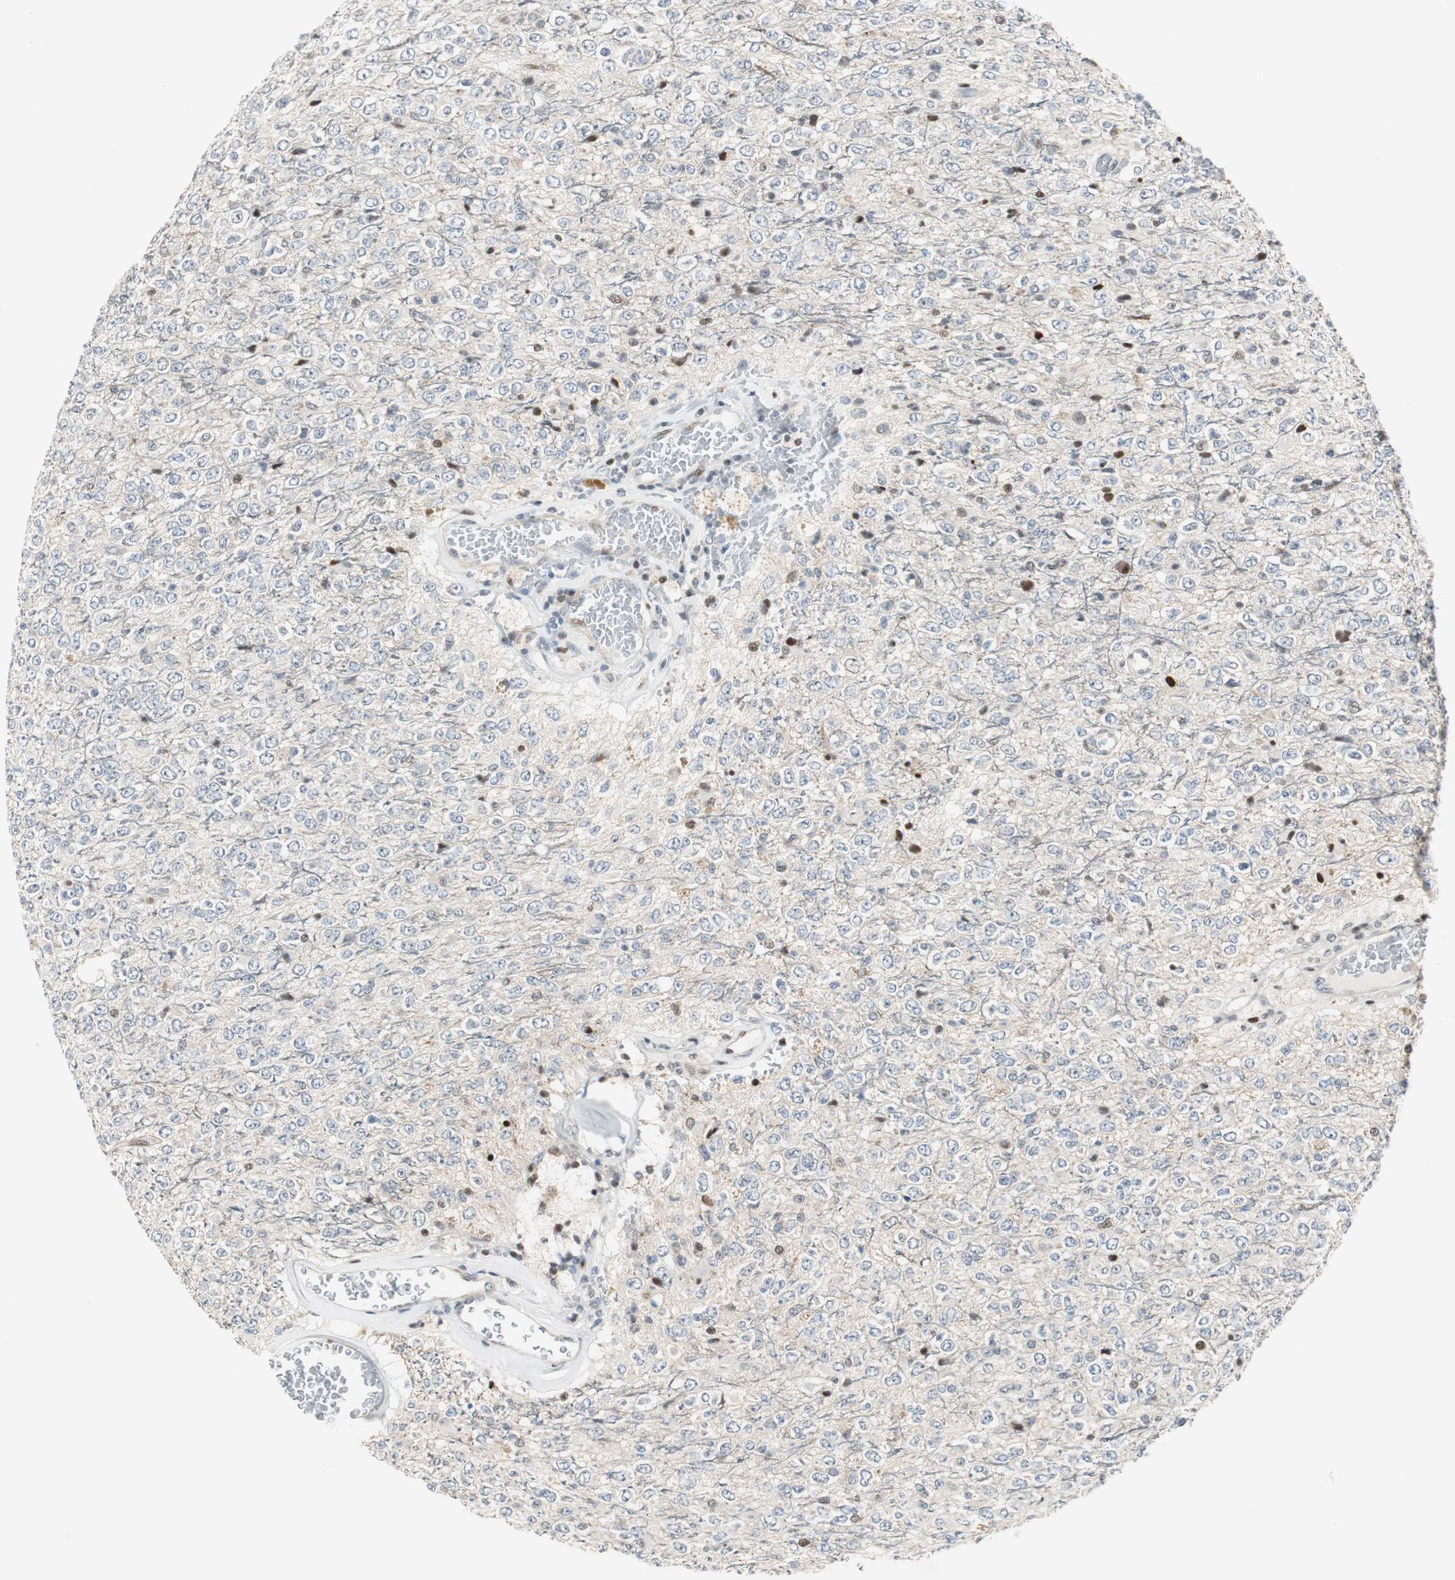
{"staining": {"intensity": "negative", "quantity": "none", "location": "none"}, "tissue": "glioma", "cell_type": "Tumor cells", "image_type": "cancer", "snomed": [{"axis": "morphology", "description": "Glioma, malignant, High grade"}, {"axis": "topography", "description": "pancreas cauda"}], "caption": "IHC of glioma shows no expression in tumor cells.", "gene": "RAD1", "patient": {"sex": "male", "age": 60}}